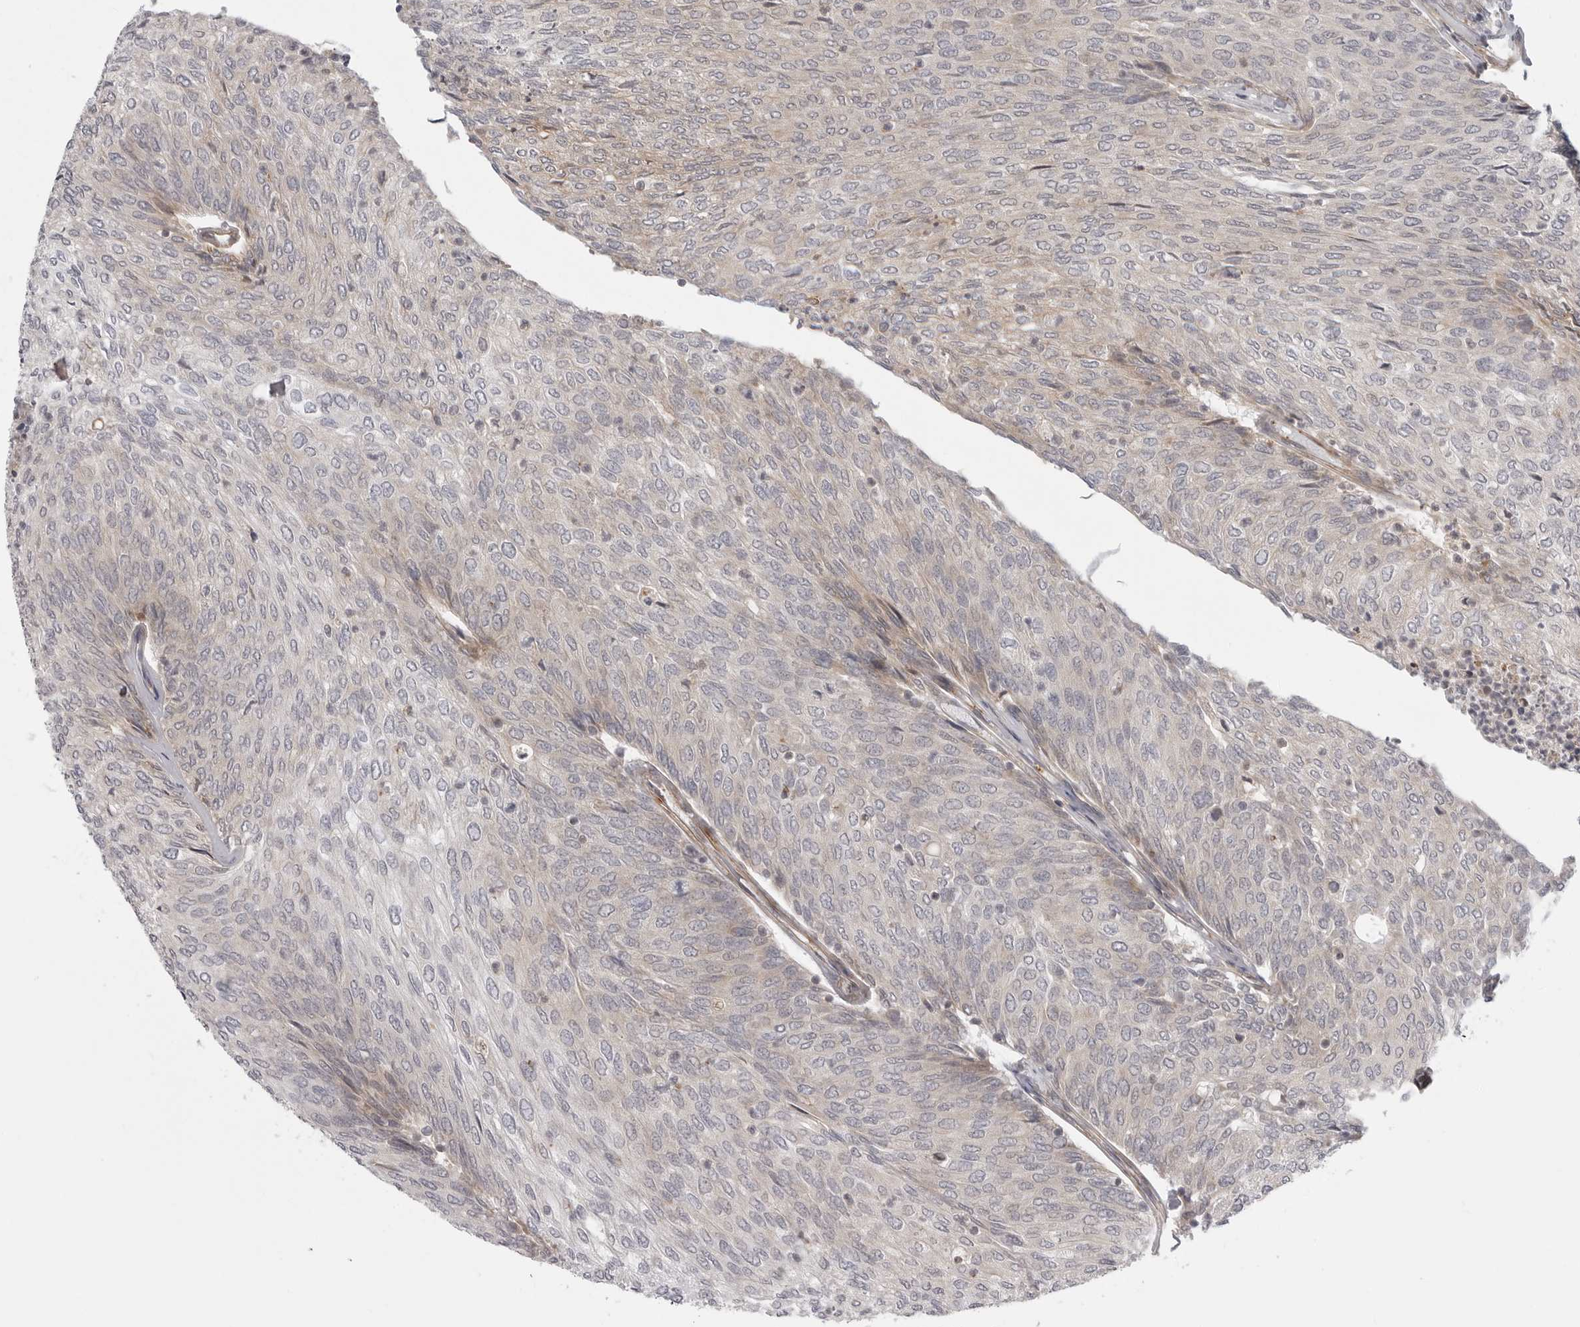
{"staining": {"intensity": "weak", "quantity": "25%-75%", "location": "cytoplasmic/membranous"}, "tissue": "urothelial cancer", "cell_type": "Tumor cells", "image_type": "cancer", "snomed": [{"axis": "morphology", "description": "Urothelial carcinoma, Low grade"}, {"axis": "topography", "description": "Urinary bladder"}], "caption": "Immunohistochemical staining of urothelial cancer displays weak cytoplasmic/membranous protein expression in about 25%-75% of tumor cells. (DAB (3,3'-diaminobenzidine) IHC with brightfield microscopy, high magnification).", "gene": "SCP2", "patient": {"sex": "female", "age": 79}}